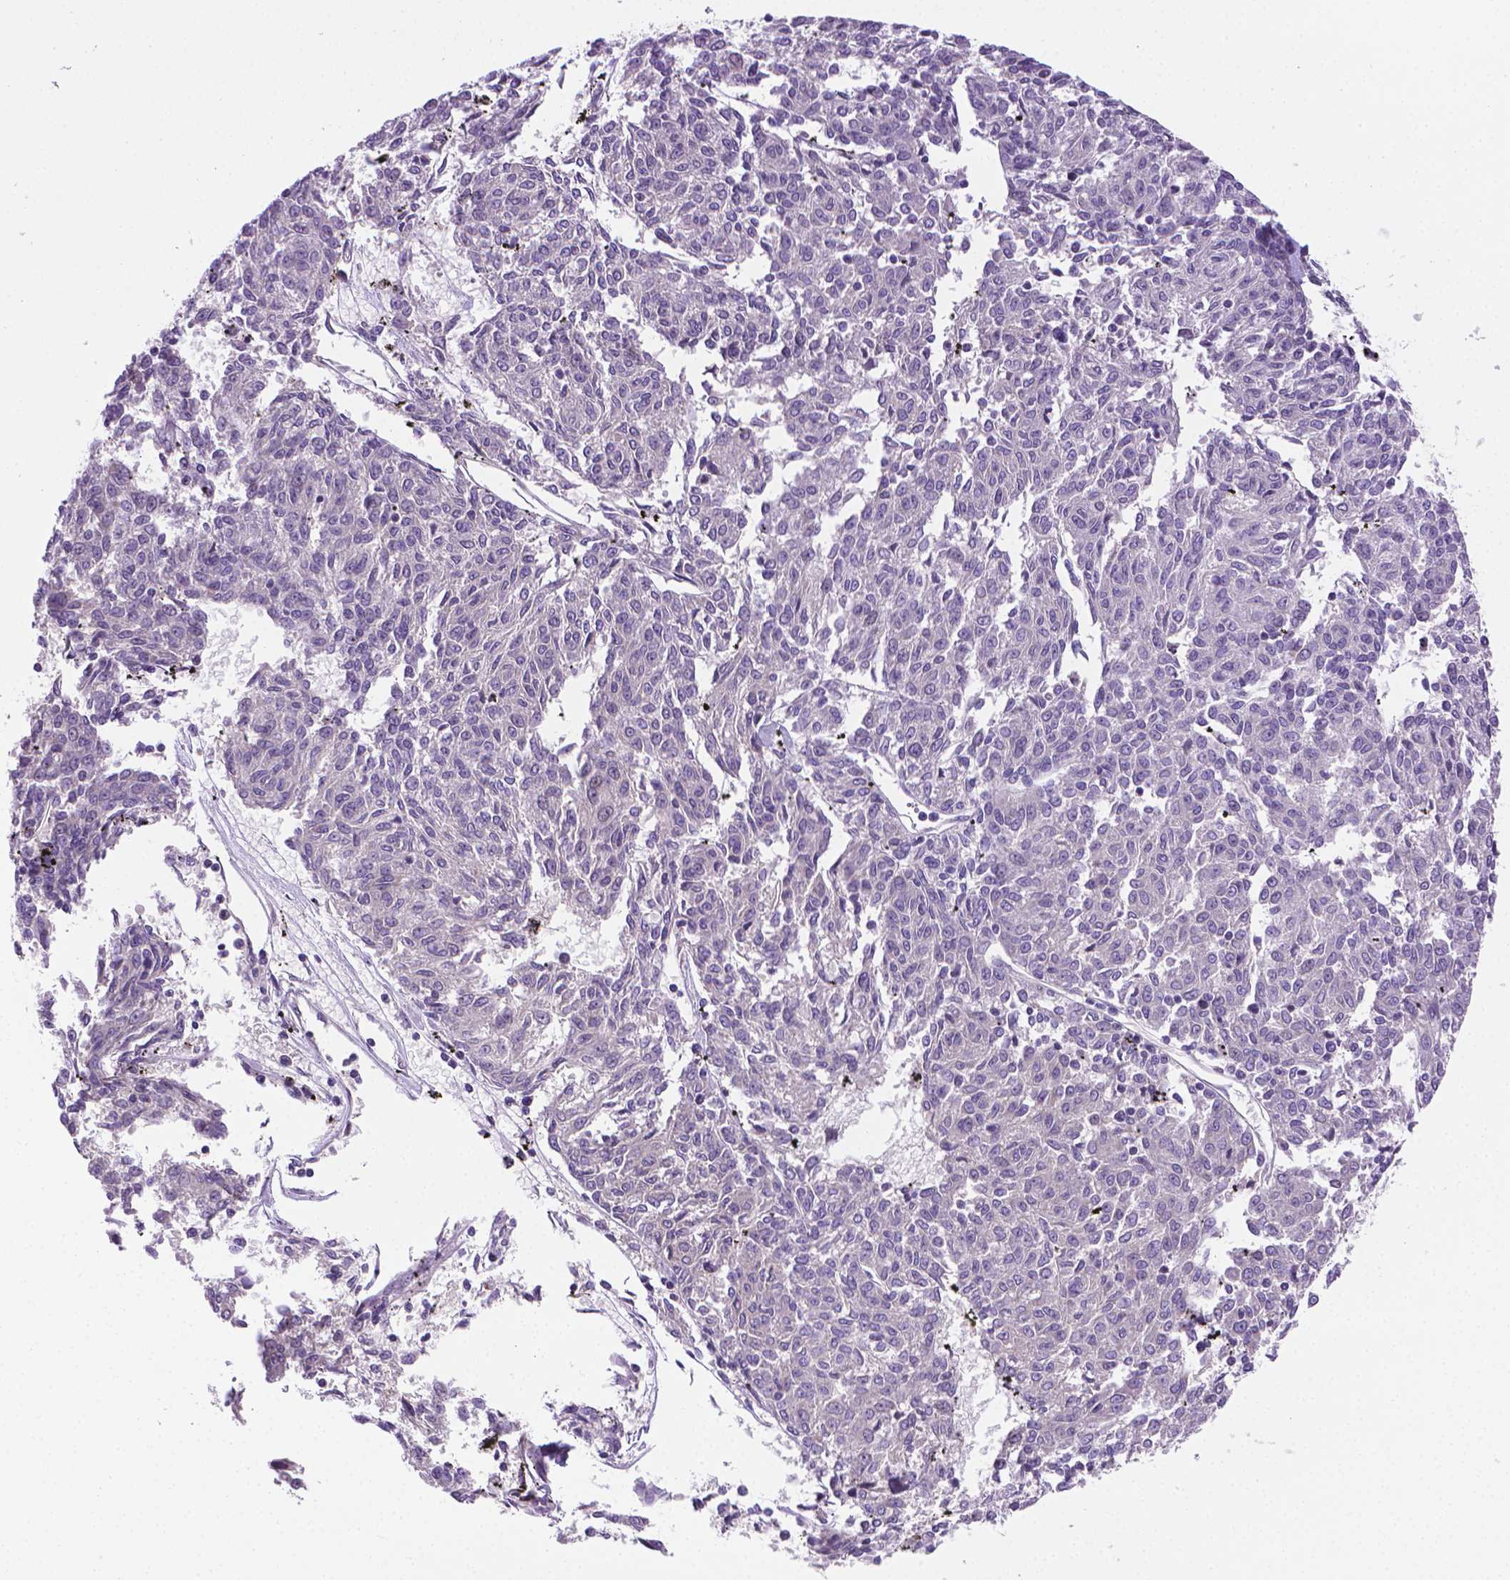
{"staining": {"intensity": "negative", "quantity": "none", "location": "none"}, "tissue": "melanoma", "cell_type": "Tumor cells", "image_type": "cancer", "snomed": [{"axis": "morphology", "description": "Malignant melanoma, NOS"}, {"axis": "topography", "description": "Skin"}], "caption": "Immunohistochemical staining of human melanoma shows no significant staining in tumor cells. (IHC, brightfield microscopy, high magnification).", "gene": "SLC51B", "patient": {"sex": "female", "age": 72}}